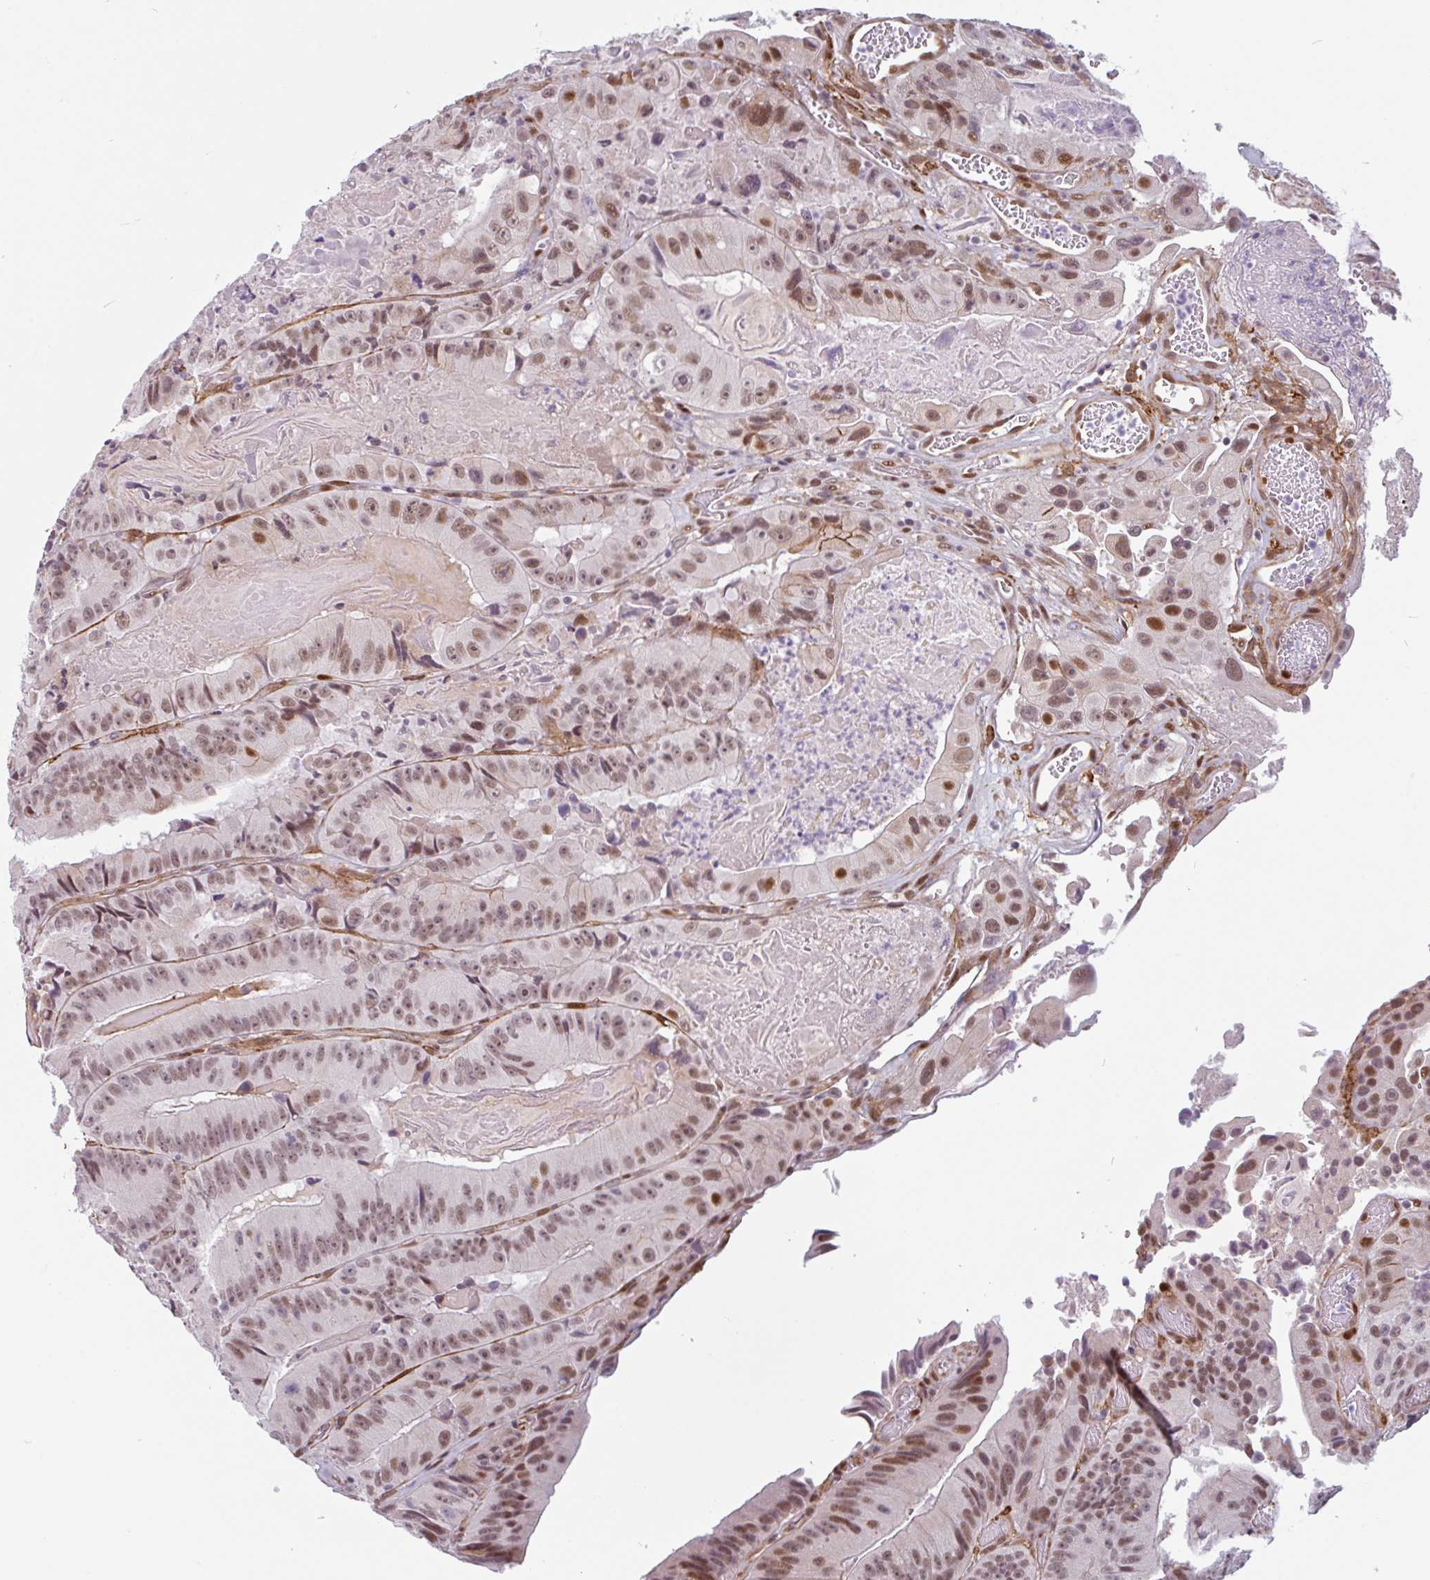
{"staining": {"intensity": "moderate", "quantity": ">75%", "location": "nuclear"}, "tissue": "colorectal cancer", "cell_type": "Tumor cells", "image_type": "cancer", "snomed": [{"axis": "morphology", "description": "Adenocarcinoma, NOS"}, {"axis": "topography", "description": "Colon"}], "caption": "High-power microscopy captured an IHC photomicrograph of colorectal adenocarcinoma, revealing moderate nuclear staining in approximately >75% of tumor cells.", "gene": "TMEM119", "patient": {"sex": "female", "age": 86}}